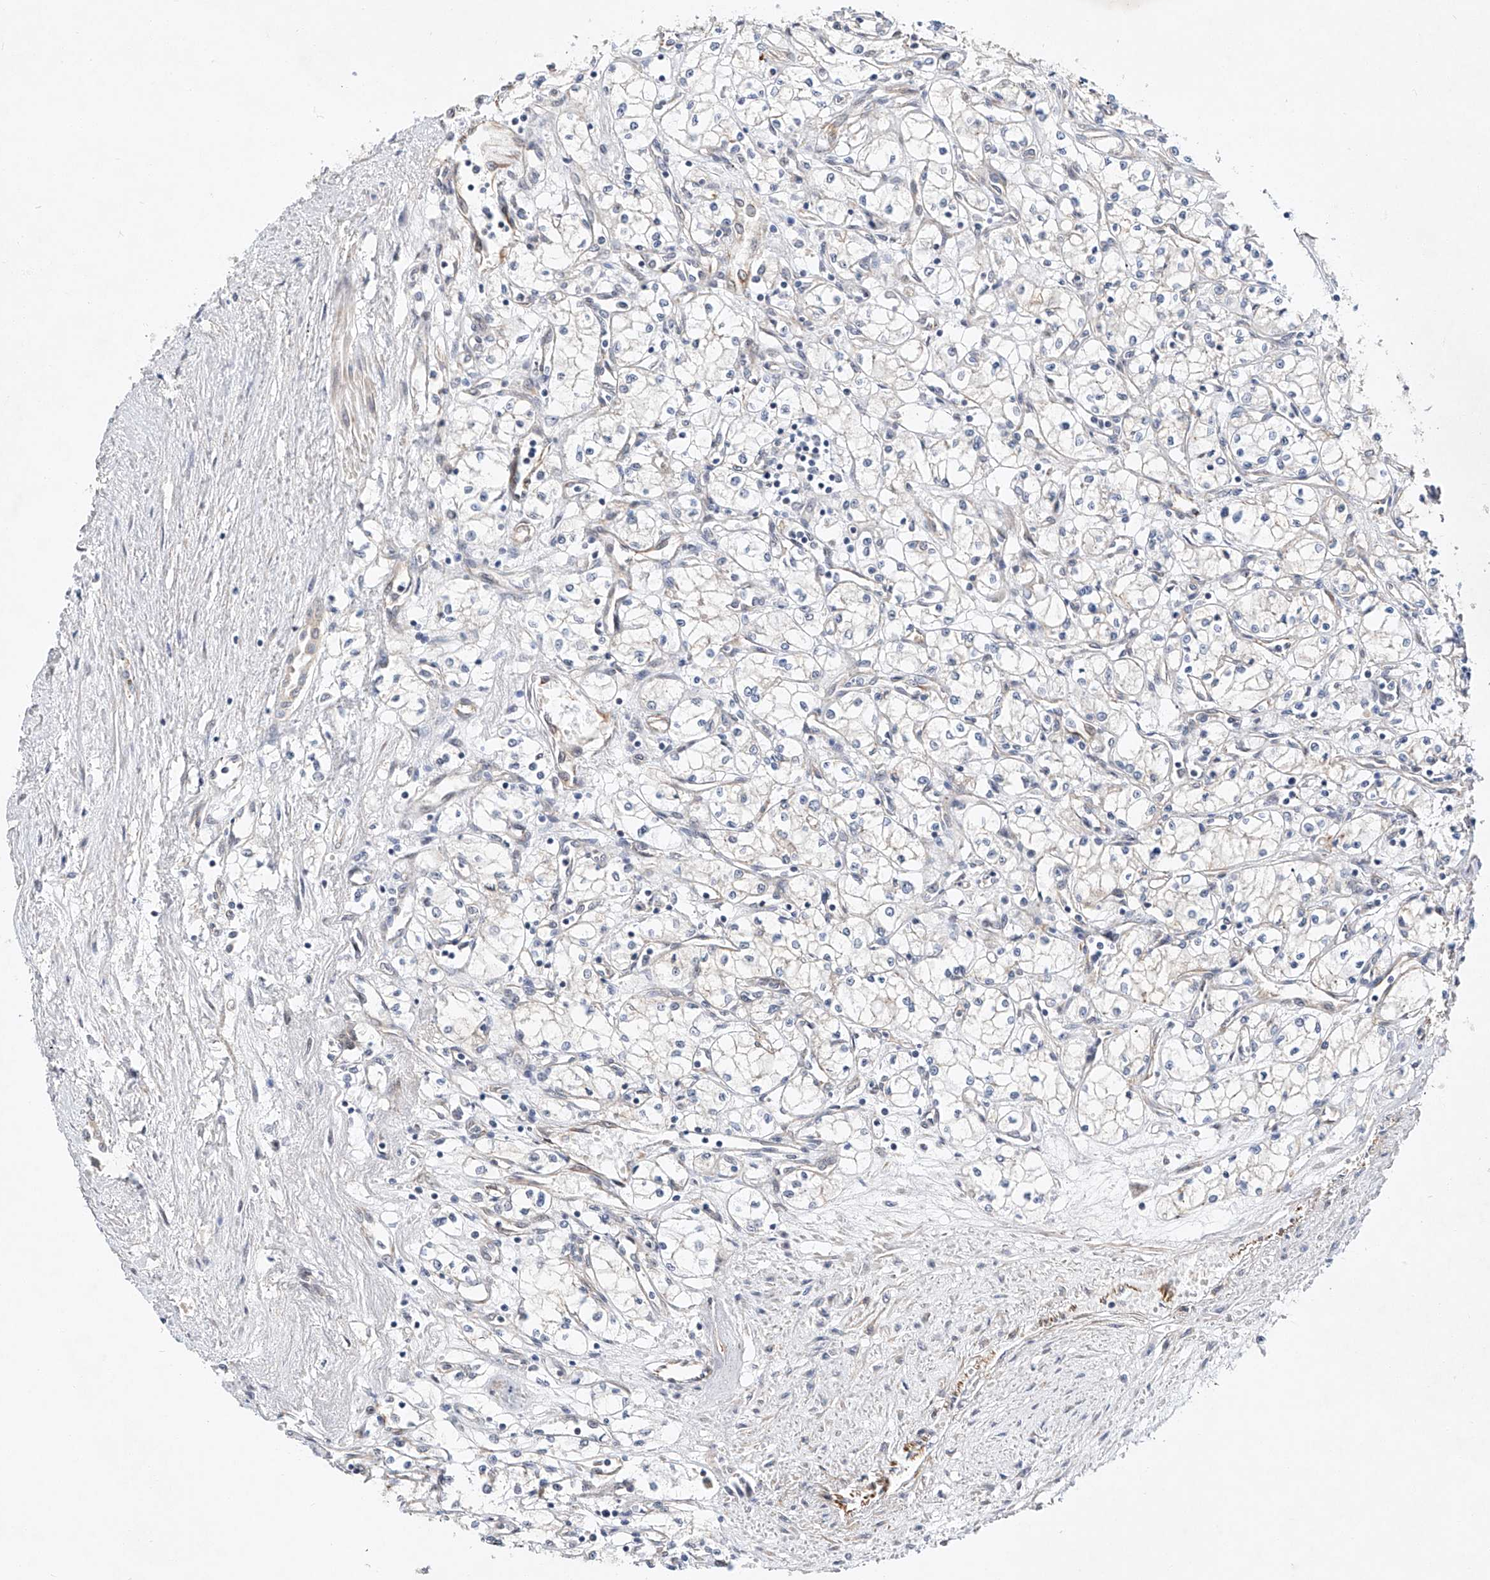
{"staining": {"intensity": "negative", "quantity": "none", "location": "none"}, "tissue": "renal cancer", "cell_type": "Tumor cells", "image_type": "cancer", "snomed": [{"axis": "morphology", "description": "Adenocarcinoma, NOS"}, {"axis": "topography", "description": "Kidney"}], "caption": "Immunohistochemical staining of human renal cancer shows no significant staining in tumor cells.", "gene": "AMD1", "patient": {"sex": "male", "age": 59}}